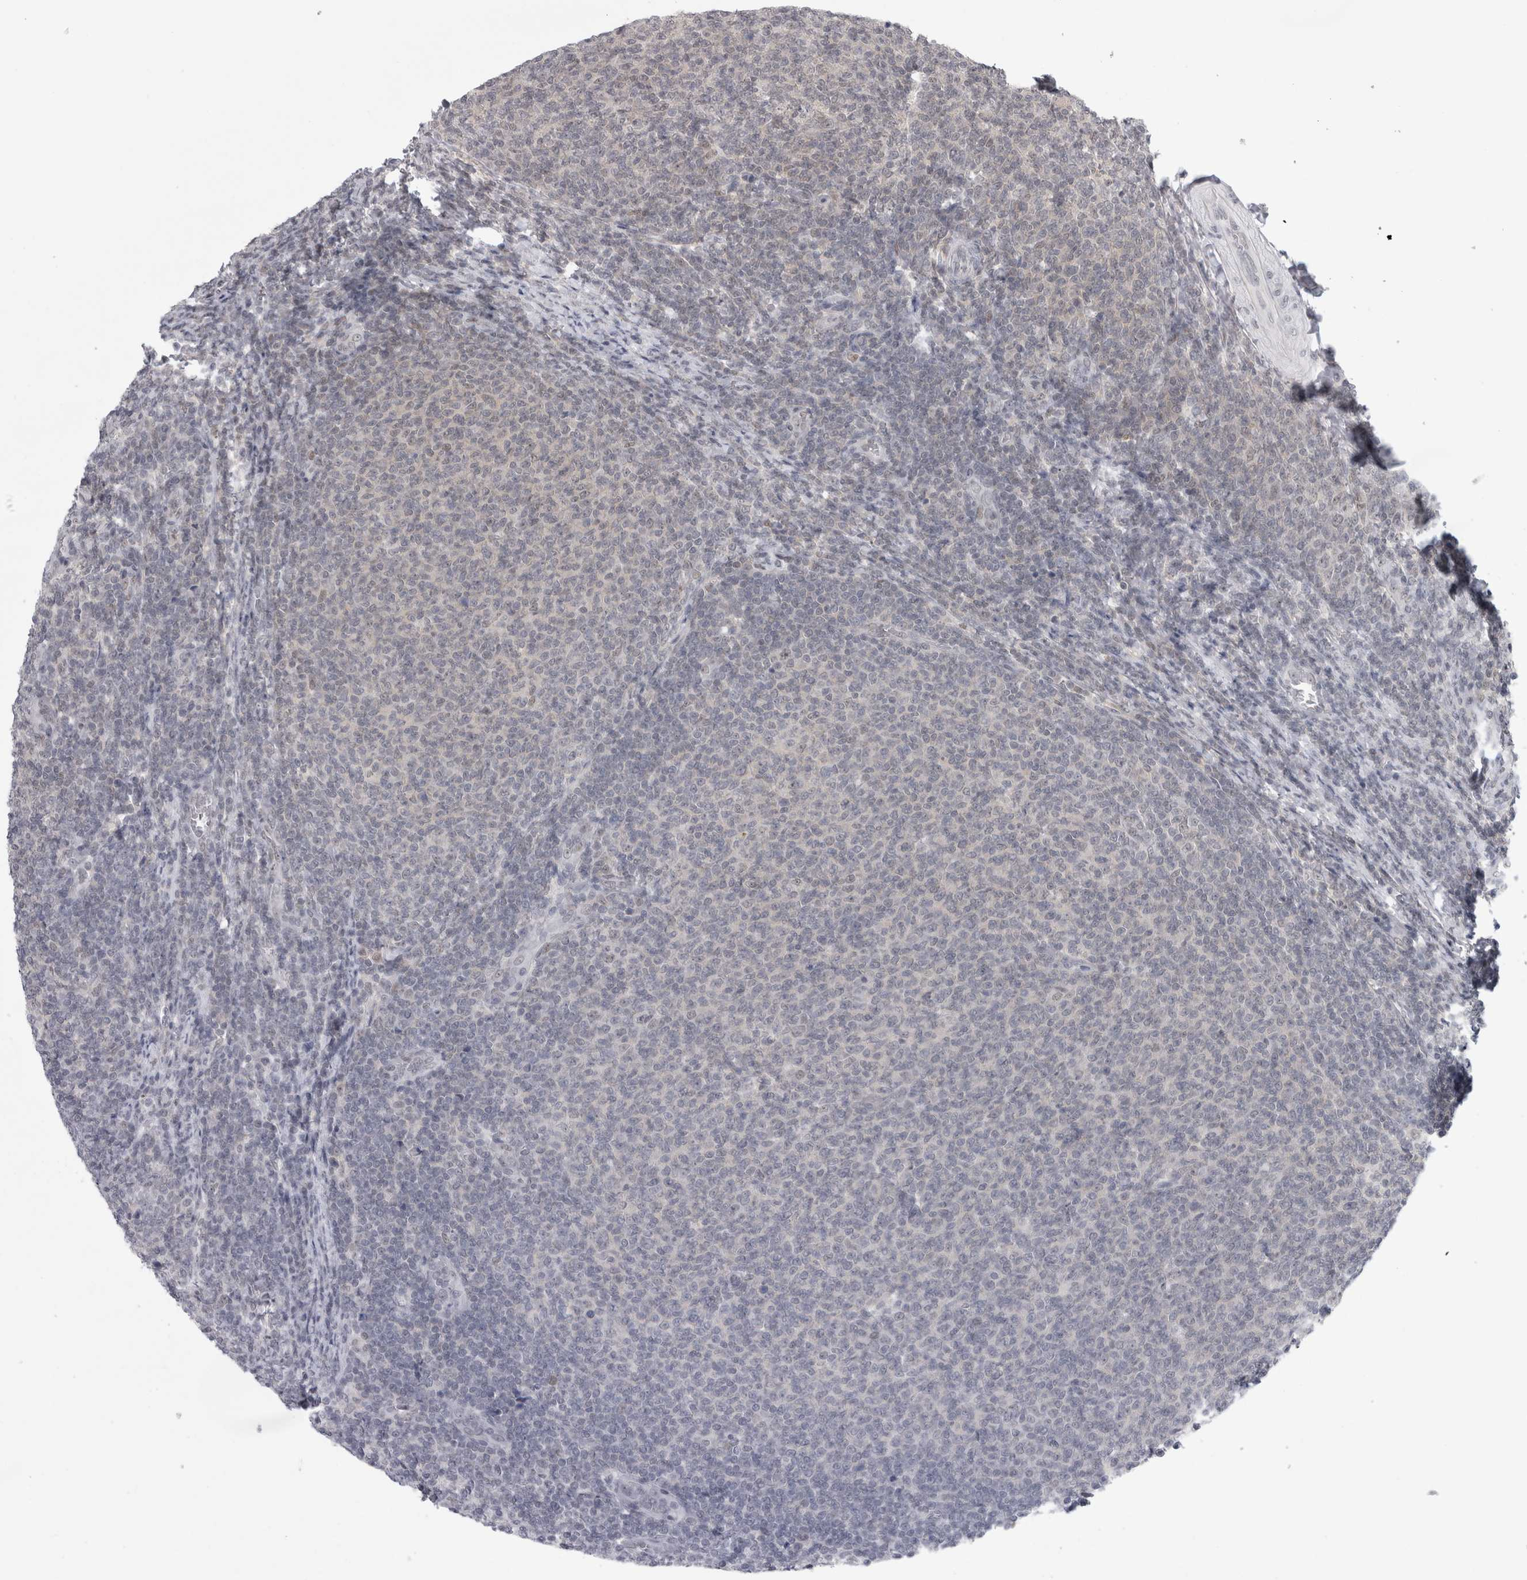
{"staining": {"intensity": "negative", "quantity": "none", "location": "none"}, "tissue": "lymphoma", "cell_type": "Tumor cells", "image_type": "cancer", "snomed": [{"axis": "morphology", "description": "Malignant lymphoma, non-Hodgkin's type, Low grade"}, {"axis": "topography", "description": "Lymph node"}], "caption": "Tumor cells show no significant protein positivity in lymphoma. (DAB (3,3'-diaminobenzidine) IHC, high magnification).", "gene": "PSMB2", "patient": {"sex": "male", "age": 66}}